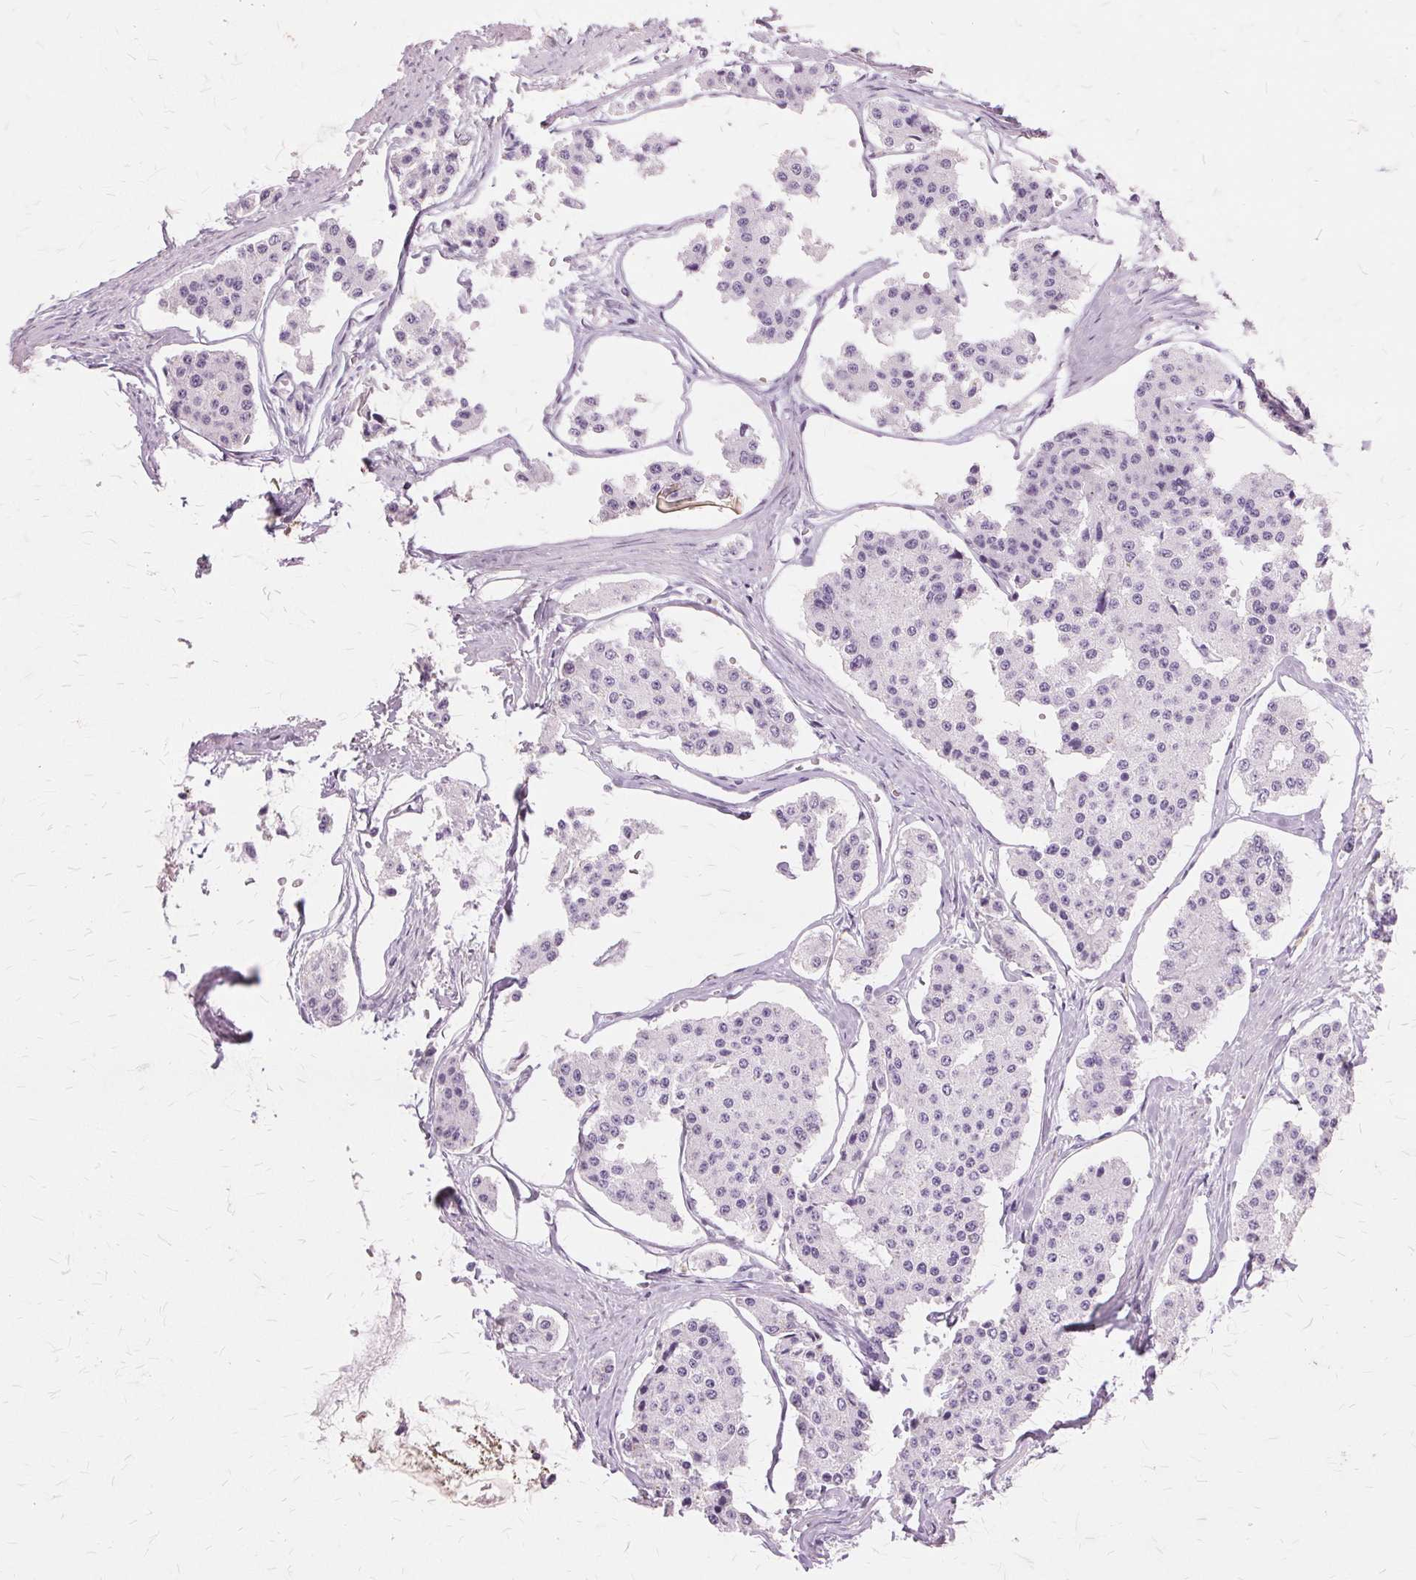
{"staining": {"intensity": "negative", "quantity": "none", "location": "none"}, "tissue": "carcinoid", "cell_type": "Tumor cells", "image_type": "cancer", "snomed": [{"axis": "morphology", "description": "Carcinoid, malignant, NOS"}, {"axis": "topography", "description": "Small intestine"}], "caption": "A micrograph of carcinoid (malignant) stained for a protein demonstrates no brown staining in tumor cells.", "gene": "SLC45A3", "patient": {"sex": "female", "age": 65}}